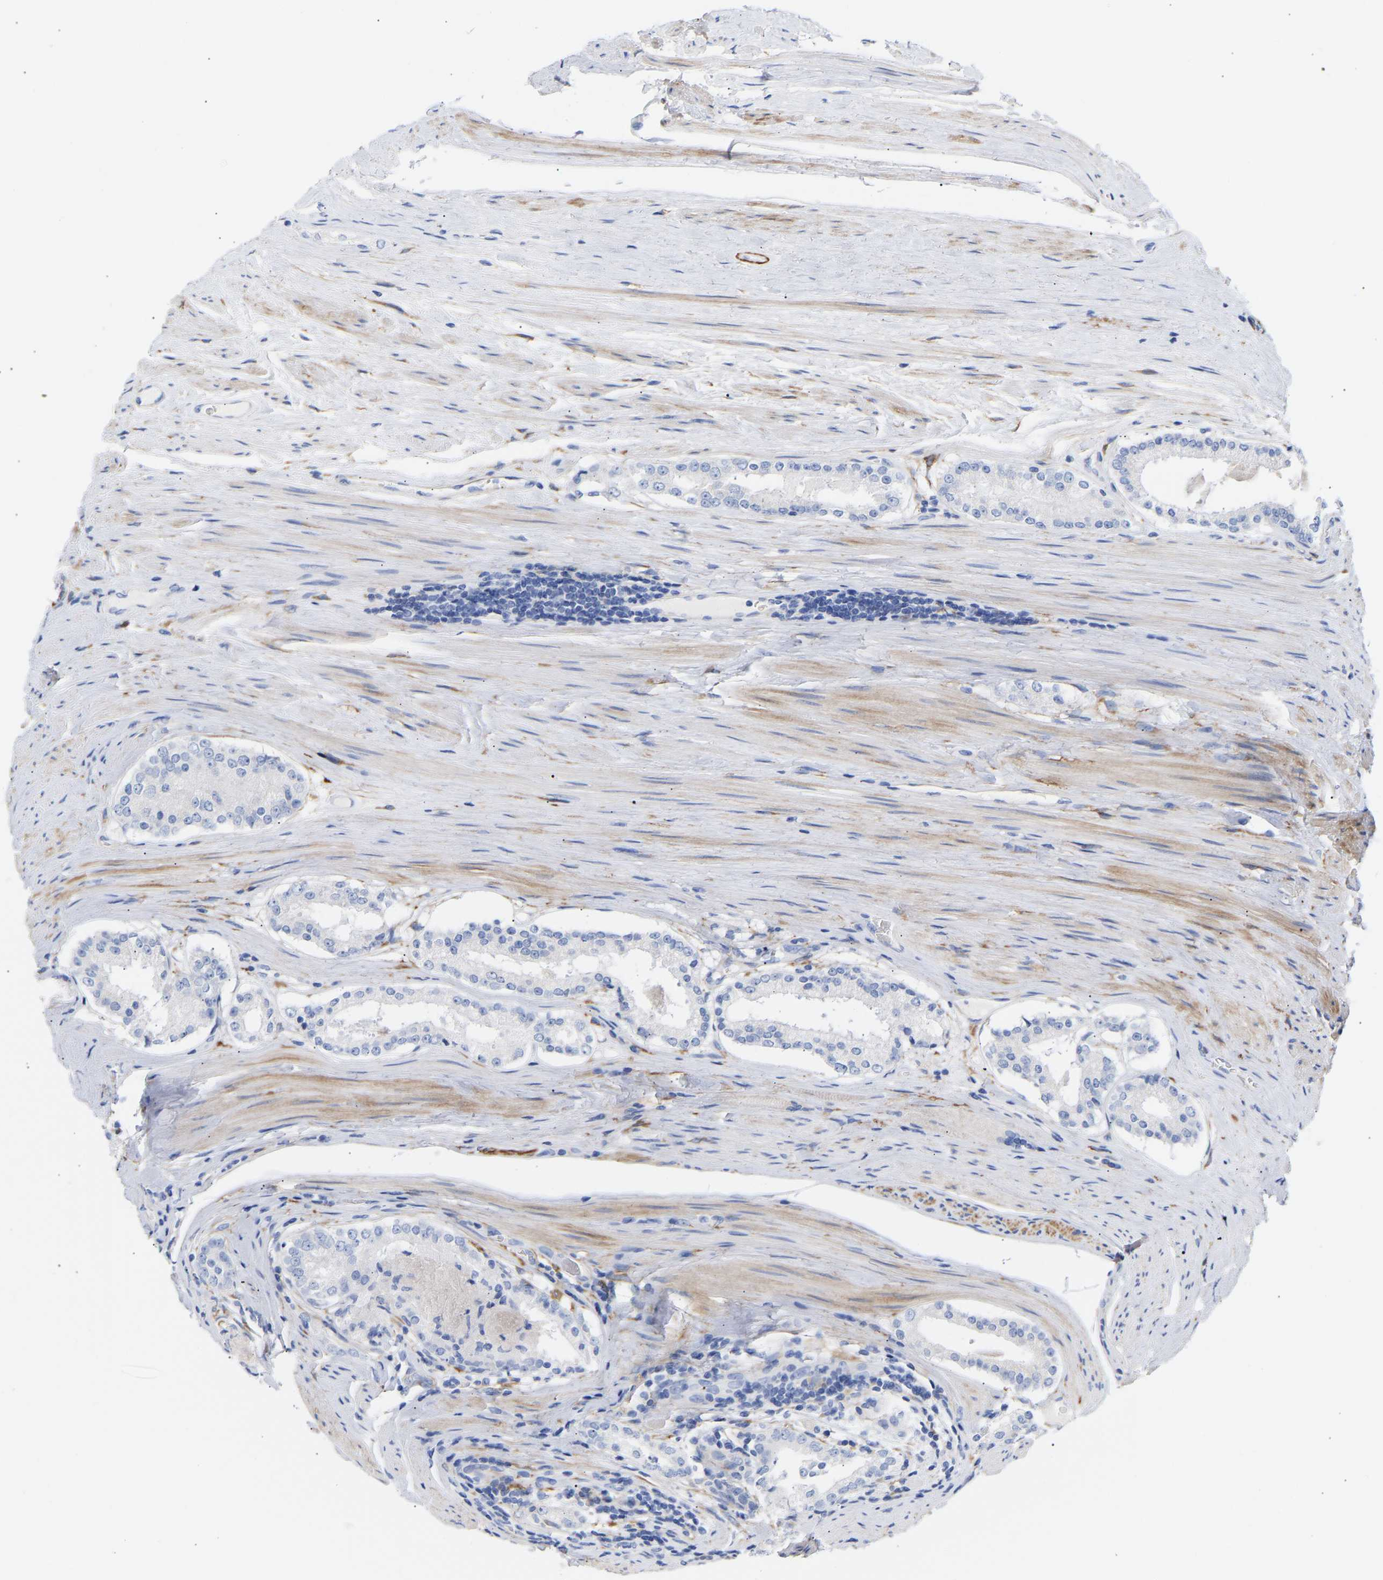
{"staining": {"intensity": "negative", "quantity": "none", "location": "none"}, "tissue": "prostate cancer", "cell_type": "Tumor cells", "image_type": "cancer", "snomed": [{"axis": "morphology", "description": "Adenocarcinoma, Low grade"}, {"axis": "topography", "description": "Prostate"}], "caption": "Tumor cells are negative for brown protein staining in prostate low-grade adenocarcinoma. (Stains: DAB IHC with hematoxylin counter stain, Microscopy: brightfield microscopy at high magnification).", "gene": "AMPH", "patient": {"sex": "male", "age": 70}}